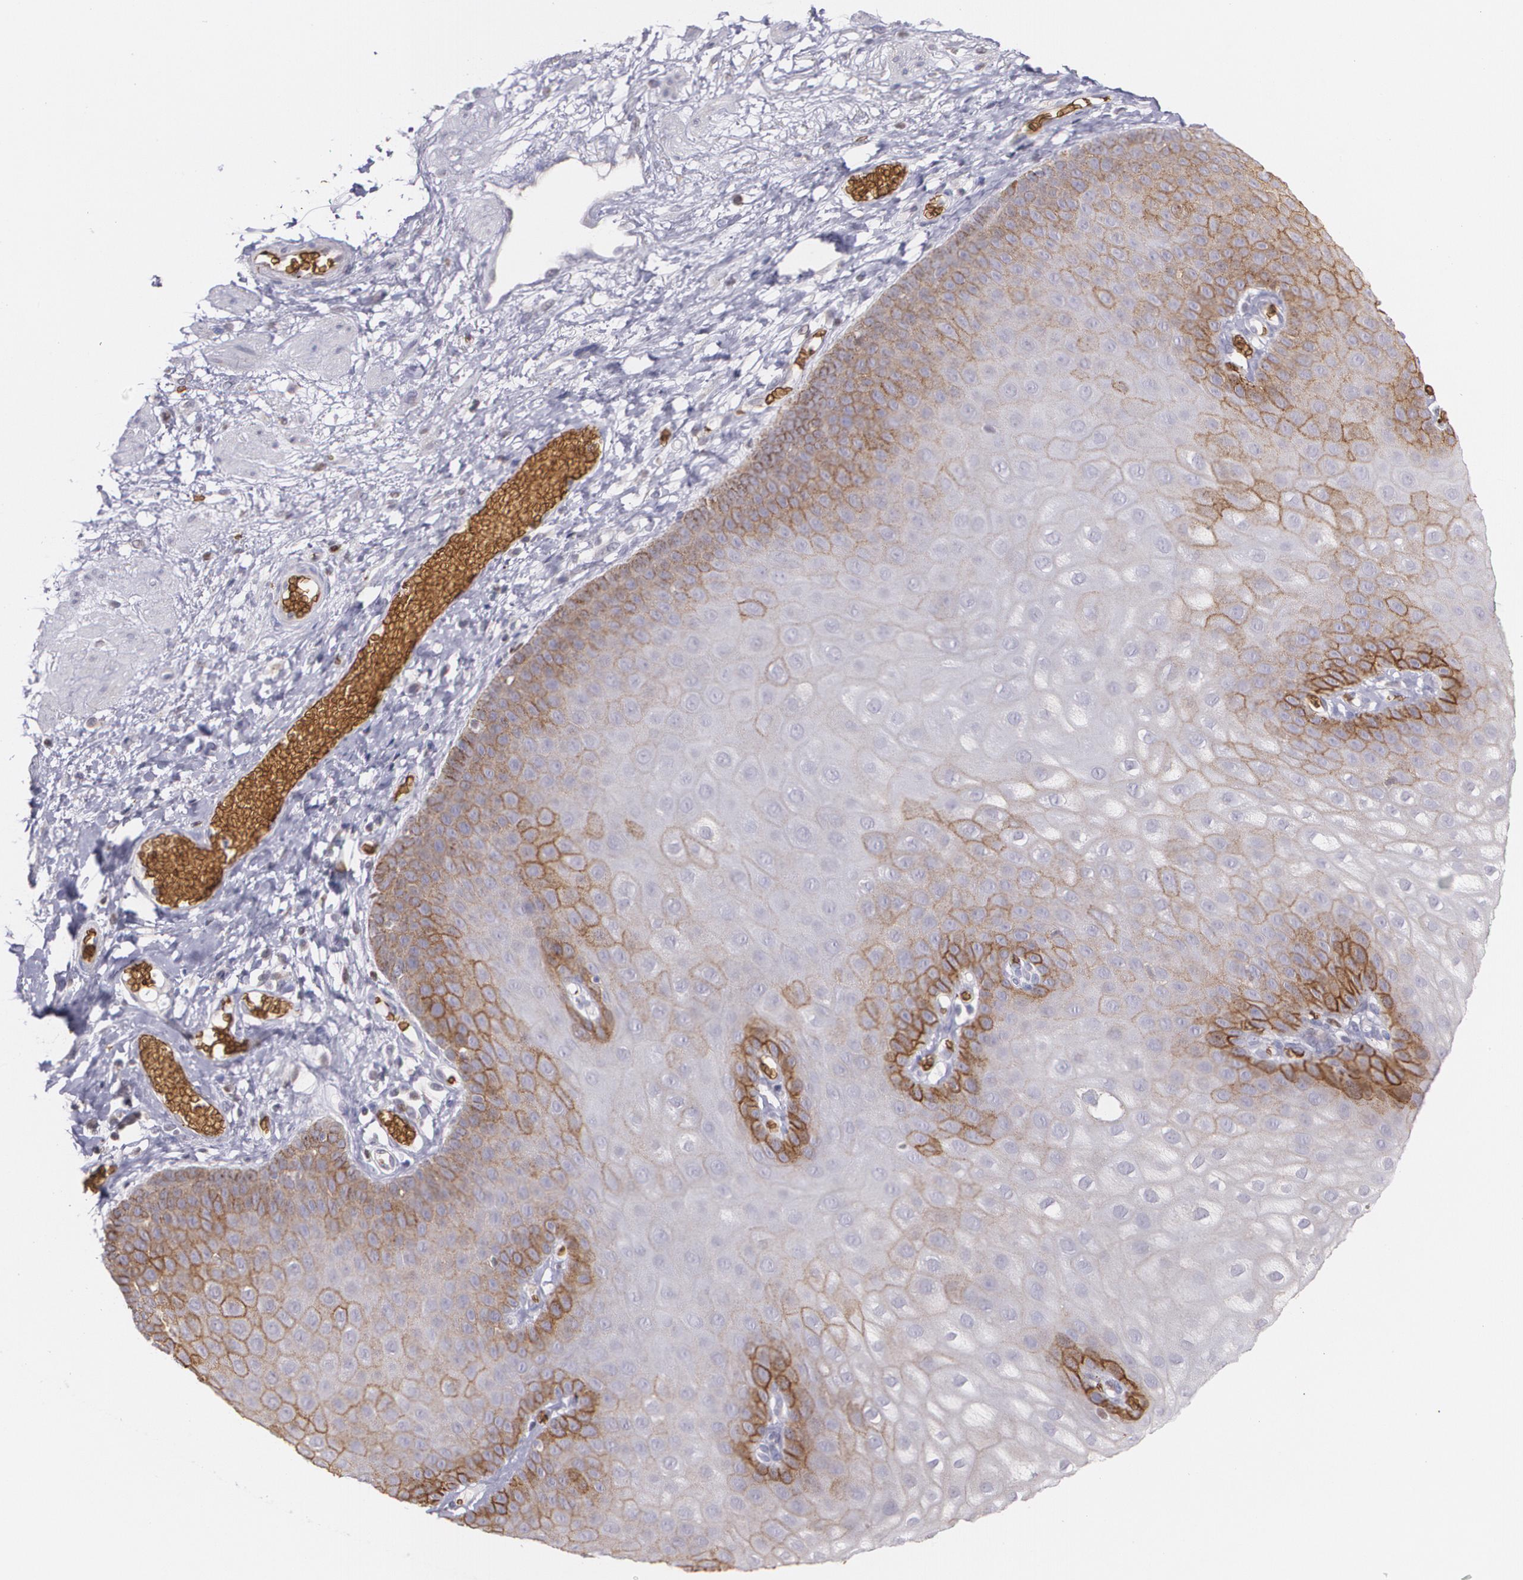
{"staining": {"intensity": "strong", "quantity": "25%-75%", "location": "cytoplasmic/membranous"}, "tissue": "skin", "cell_type": "Epidermal cells", "image_type": "normal", "snomed": [{"axis": "morphology", "description": "Normal tissue, NOS"}, {"axis": "morphology", "description": "Hemorrhoids"}, {"axis": "morphology", "description": "Inflammation, NOS"}, {"axis": "topography", "description": "Anal"}], "caption": "Protein positivity by immunohistochemistry (IHC) exhibits strong cytoplasmic/membranous staining in about 25%-75% of epidermal cells in unremarkable skin. (Stains: DAB (3,3'-diaminobenzidine) in brown, nuclei in blue, Microscopy: brightfield microscopy at high magnification).", "gene": "SLC2A1", "patient": {"sex": "male", "age": 60}}